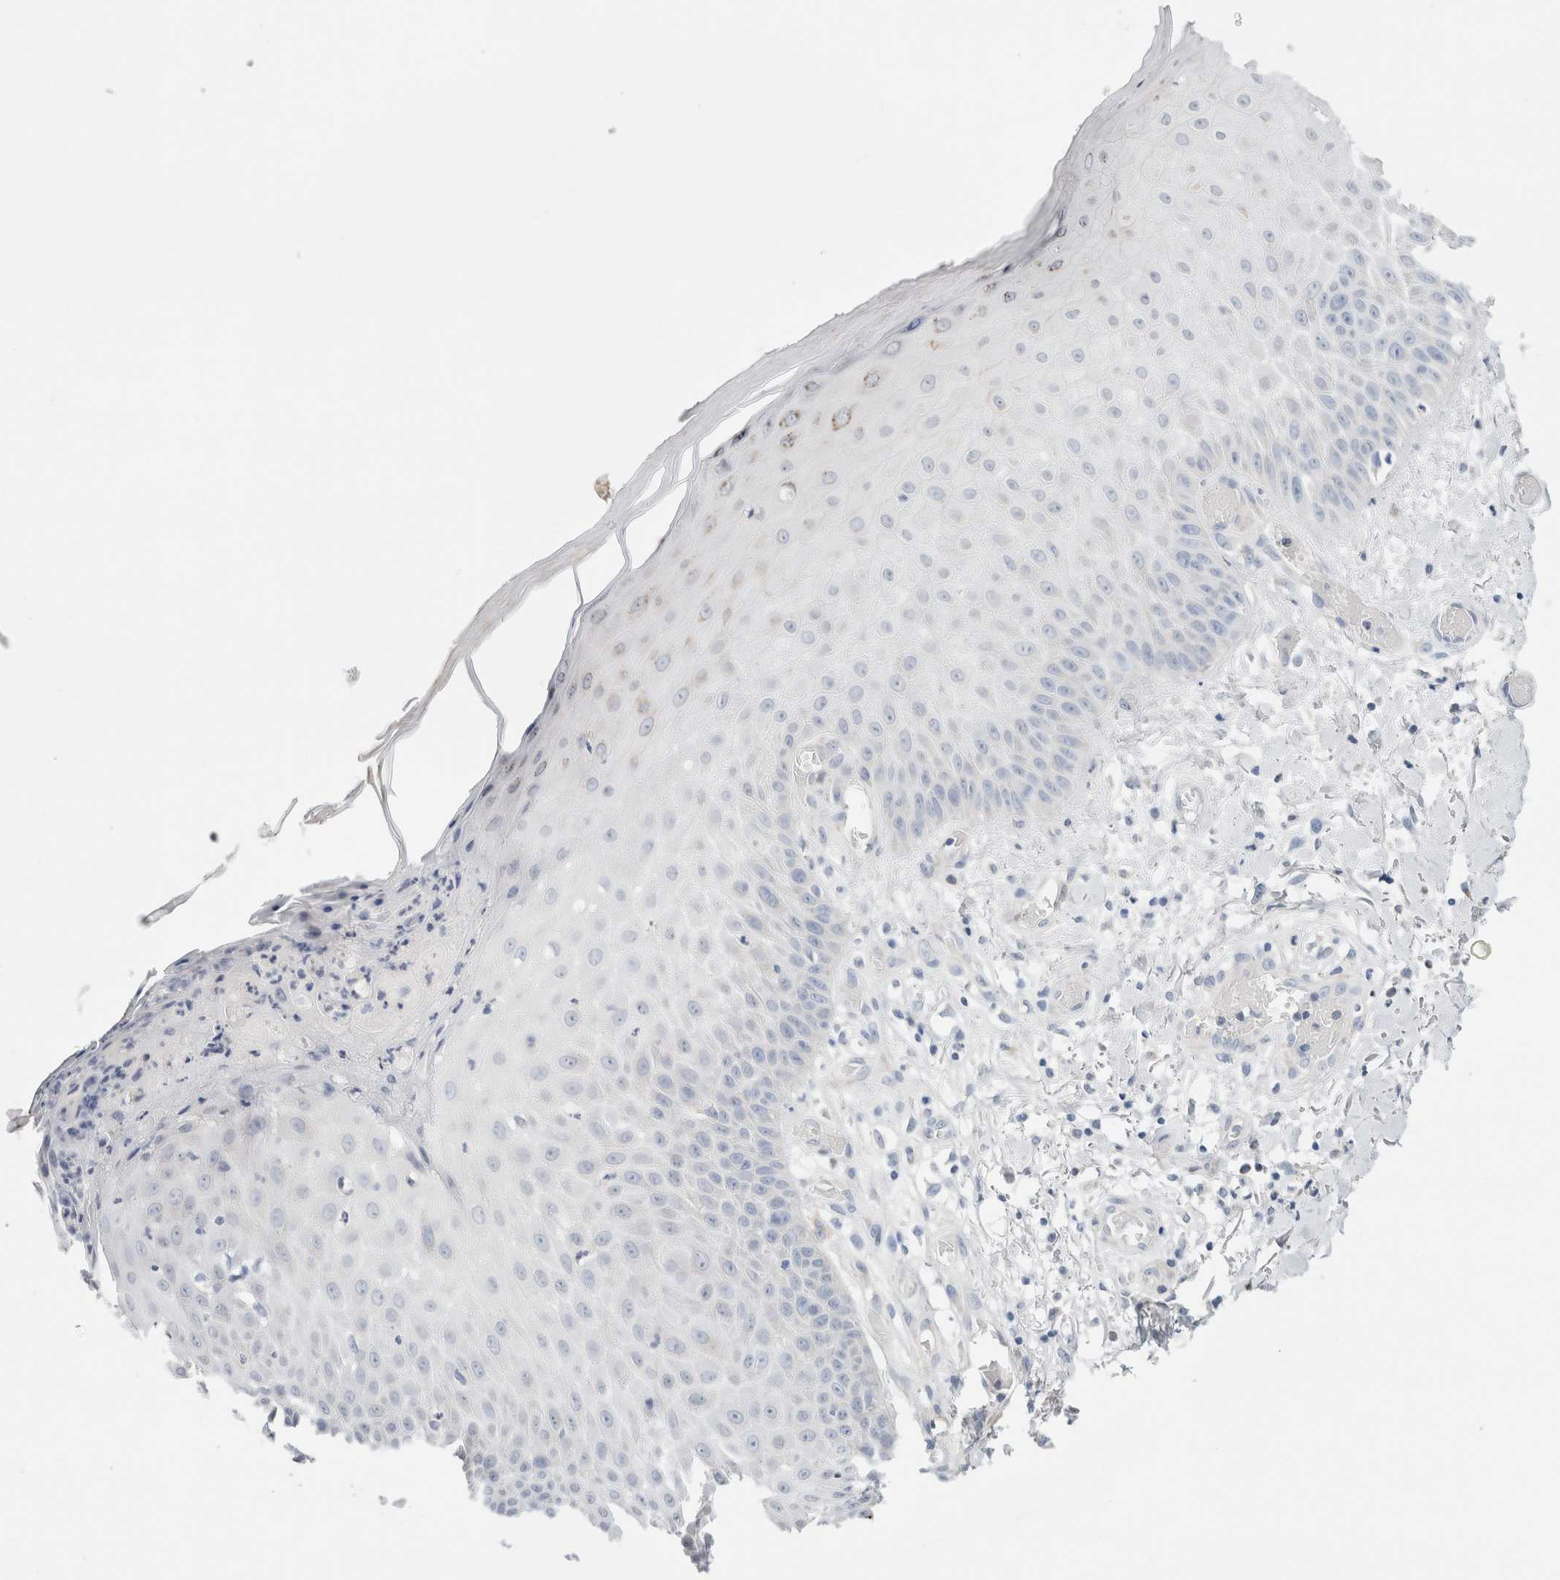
{"staining": {"intensity": "negative", "quantity": "none", "location": "none"}, "tissue": "skin", "cell_type": "Fibroblasts", "image_type": "normal", "snomed": [{"axis": "morphology", "description": "Normal tissue, NOS"}, {"axis": "morphology", "description": "Inflammation, NOS"}, {"axis": "topography", "description": "Skin"}], "caption": "Immunohistochemistry micrograph of unremarkable skin stained for a protein (brown), which displays no staining in fibroblasts. (Brightfield microscopy of DAB (3,3'-diaminobenzidine) immunohistochemistry at high magnification).", "gene": "GADD45G", "patient": {"sex": "female", "age": 44}}